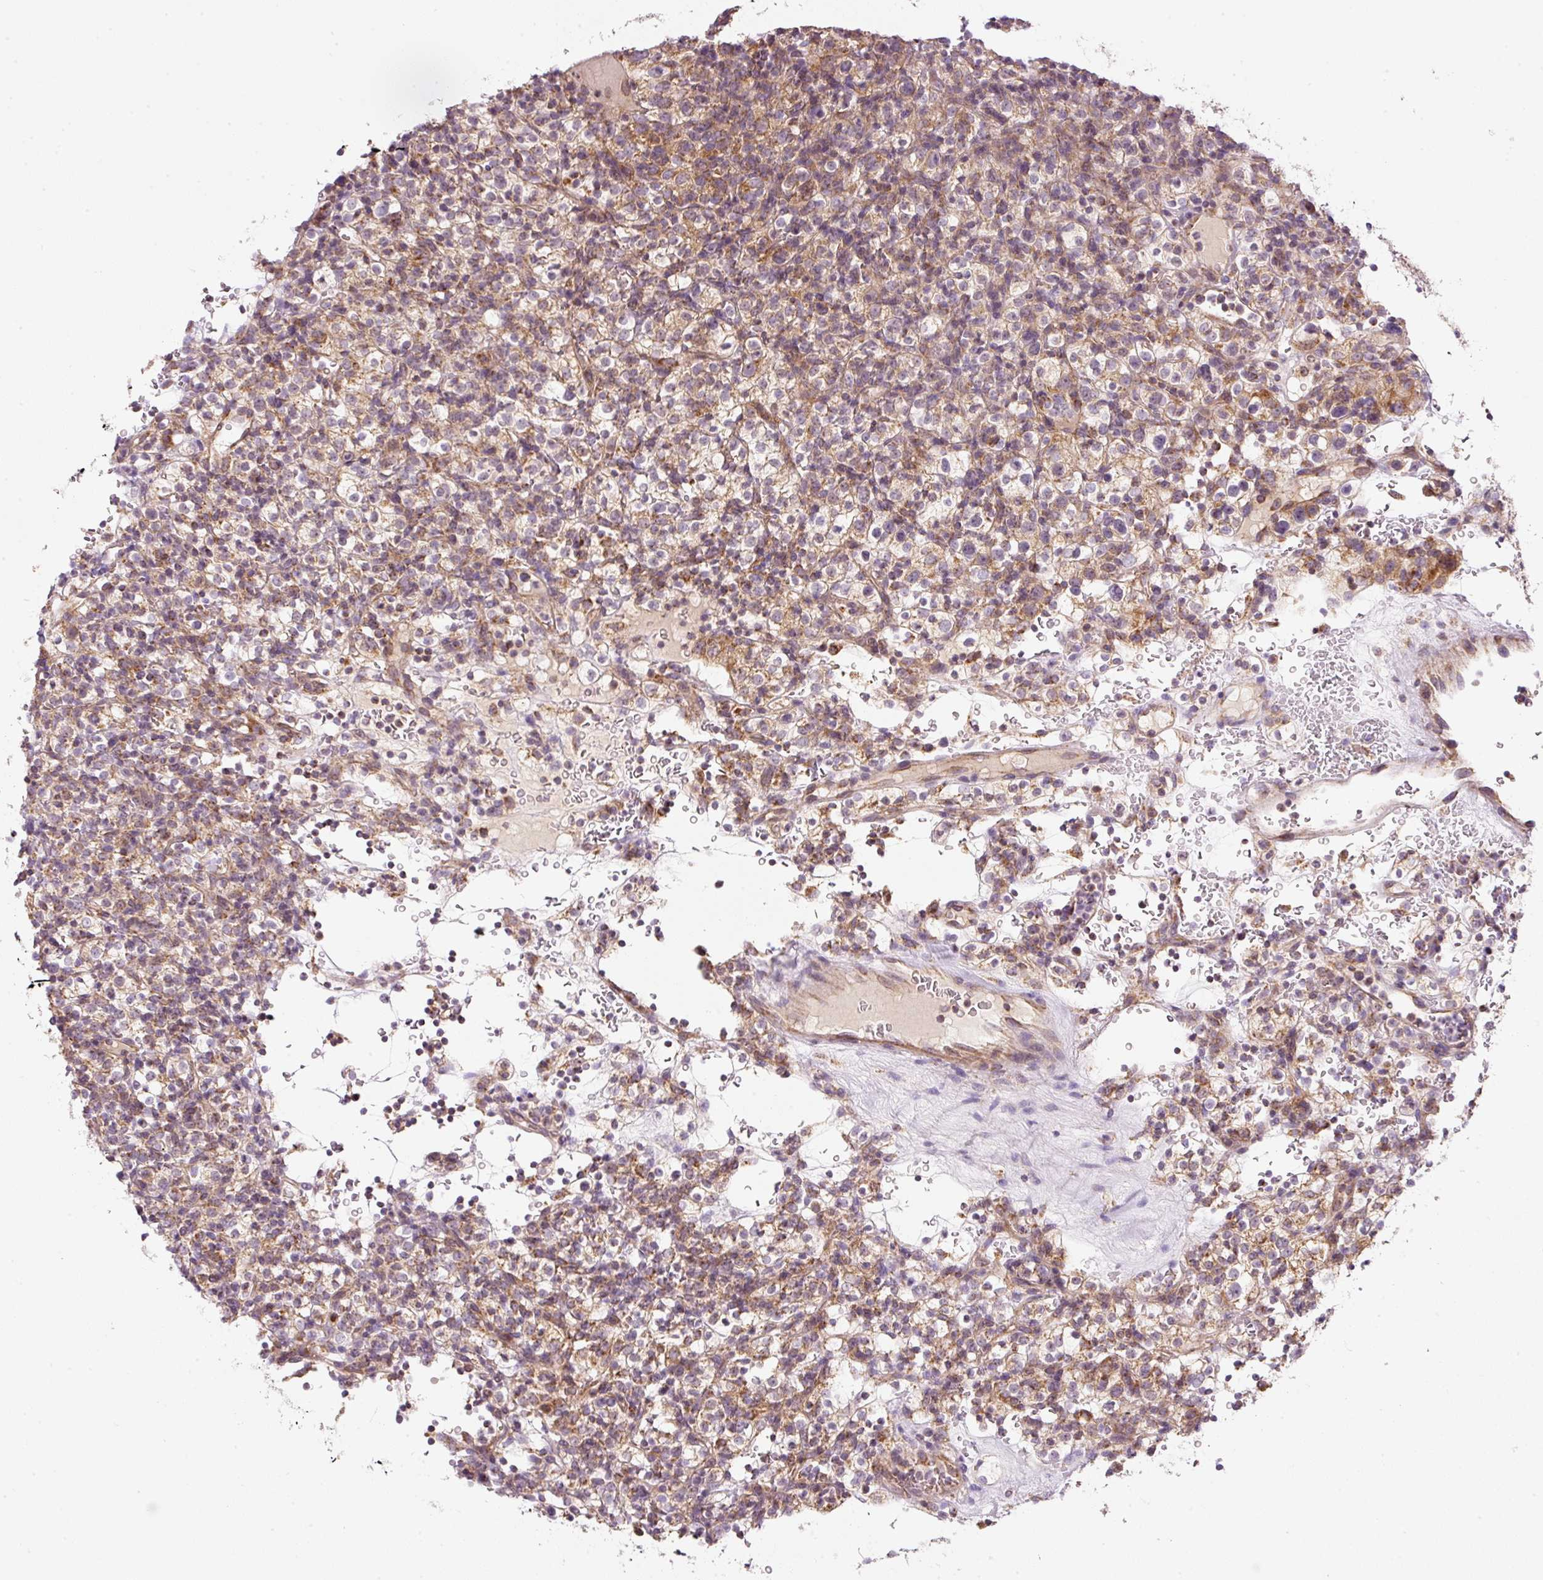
{"staining": {"intensity": "weak", "quantity": ">75%", "location": "cytoplasmic/membranous"}, "tissue": "renal cancer", "cell_type": "Tumor cells", "image_type": "cancer", "snomed": [{"axis": "morphology", "description": "Normal tissue, NOS"}, {"axis": "morphology", "description": "Adenocarcinoma, NOS"}, {"axis": "topography", "description": "Kidney"}], "caption": "Renal adenocarcinoma stained with immunohistochemistry (IHC) displays weak cytoplasmic/membranous expression in approximately >75% of tumor cells.", "gene": "FAM78B", "patient": {"sex": "female", "age": 72}}